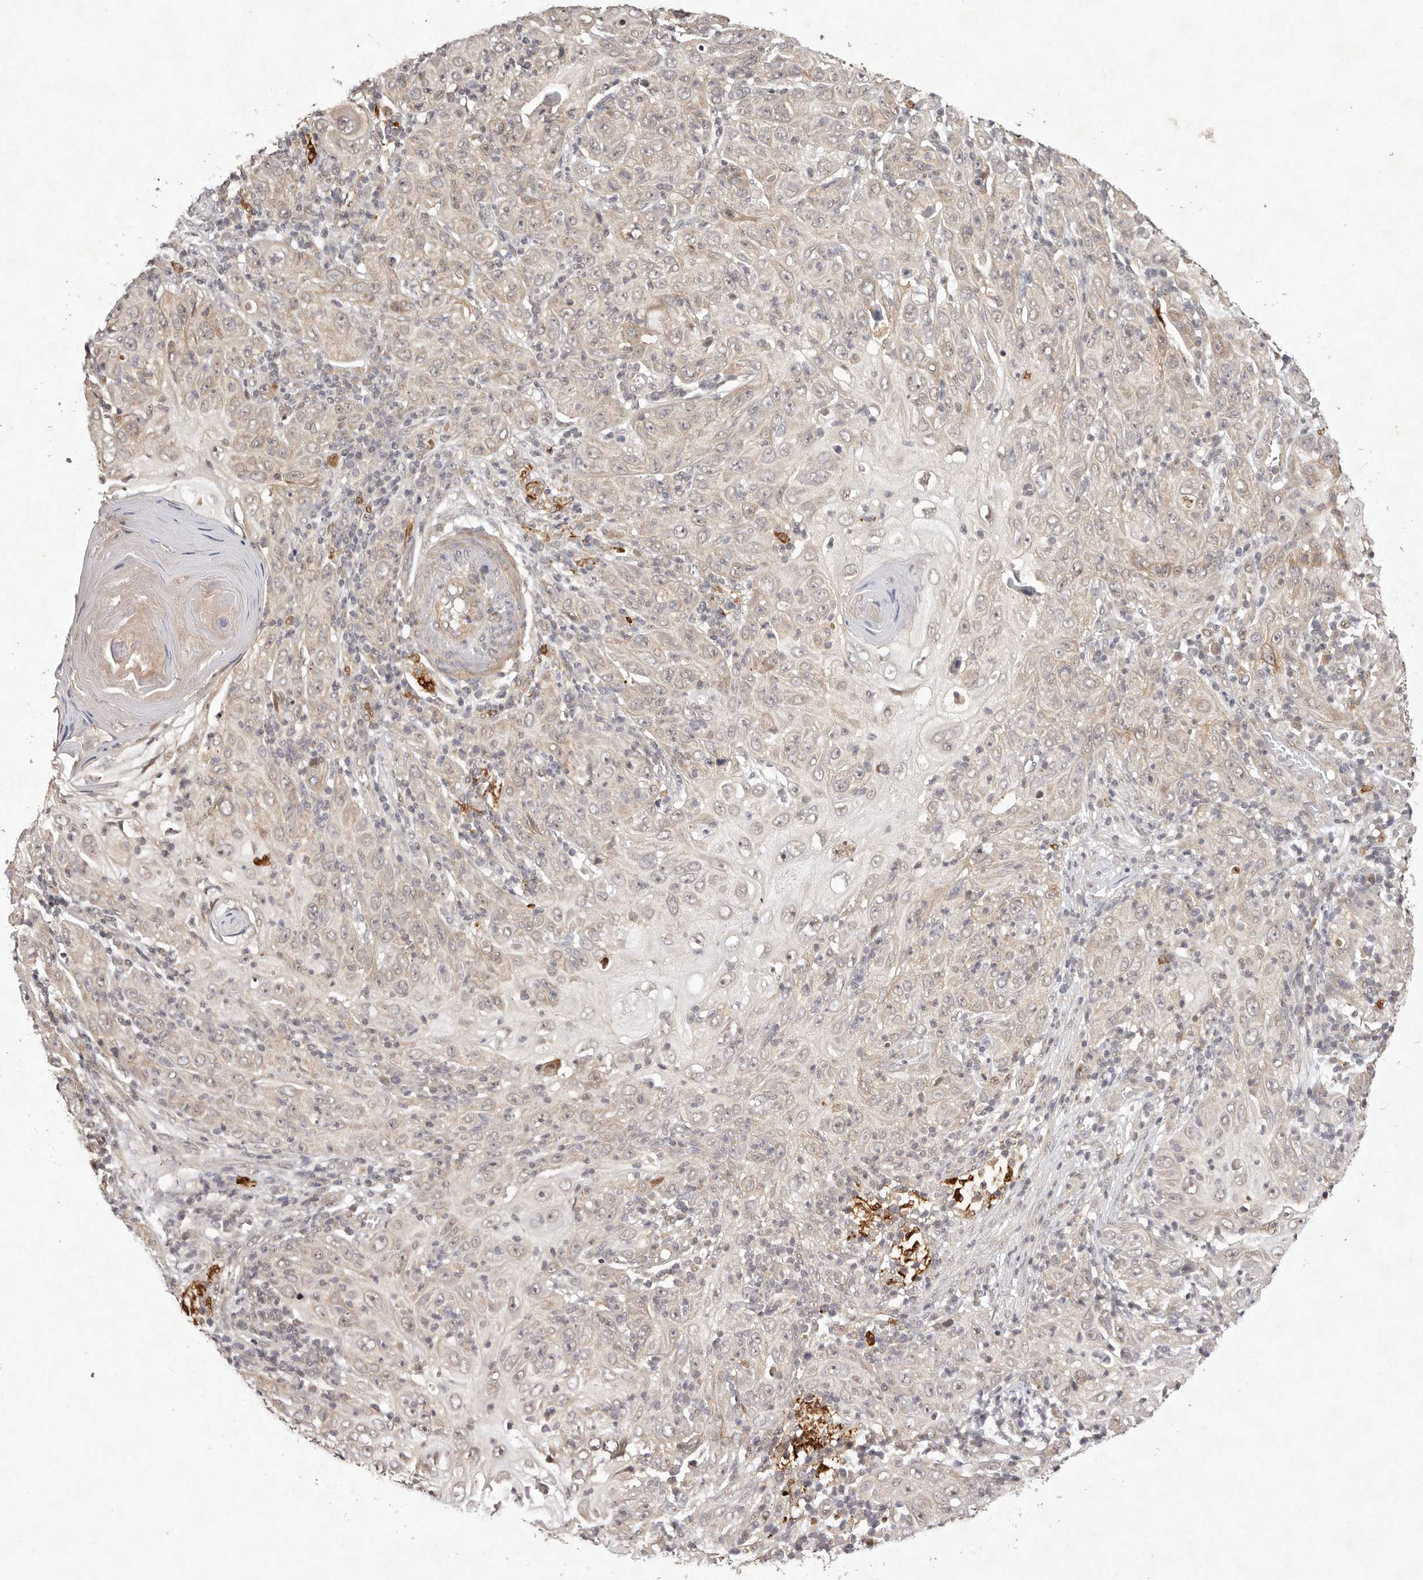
{"staining": {"intensity": "moderate", "quantity": "<25%", "location": "cytoplasmic/membranous"}, "tissue": "skin cancer", "cell_type": "Tumor cells", "image_type": "cancer", "snomed": [{"axis": "morphology", "description": "Squamous cell carcinoma, NOS"}, {"axis": "topography", "description": "Skin"}], "caption": "The immunohistochemical stain highlights moderate cytoplasmic/membranous expression in tumor cells of skin cancer tissue.", "gene": "BUD31", "patient": {"sex": "female", "age": 88}}